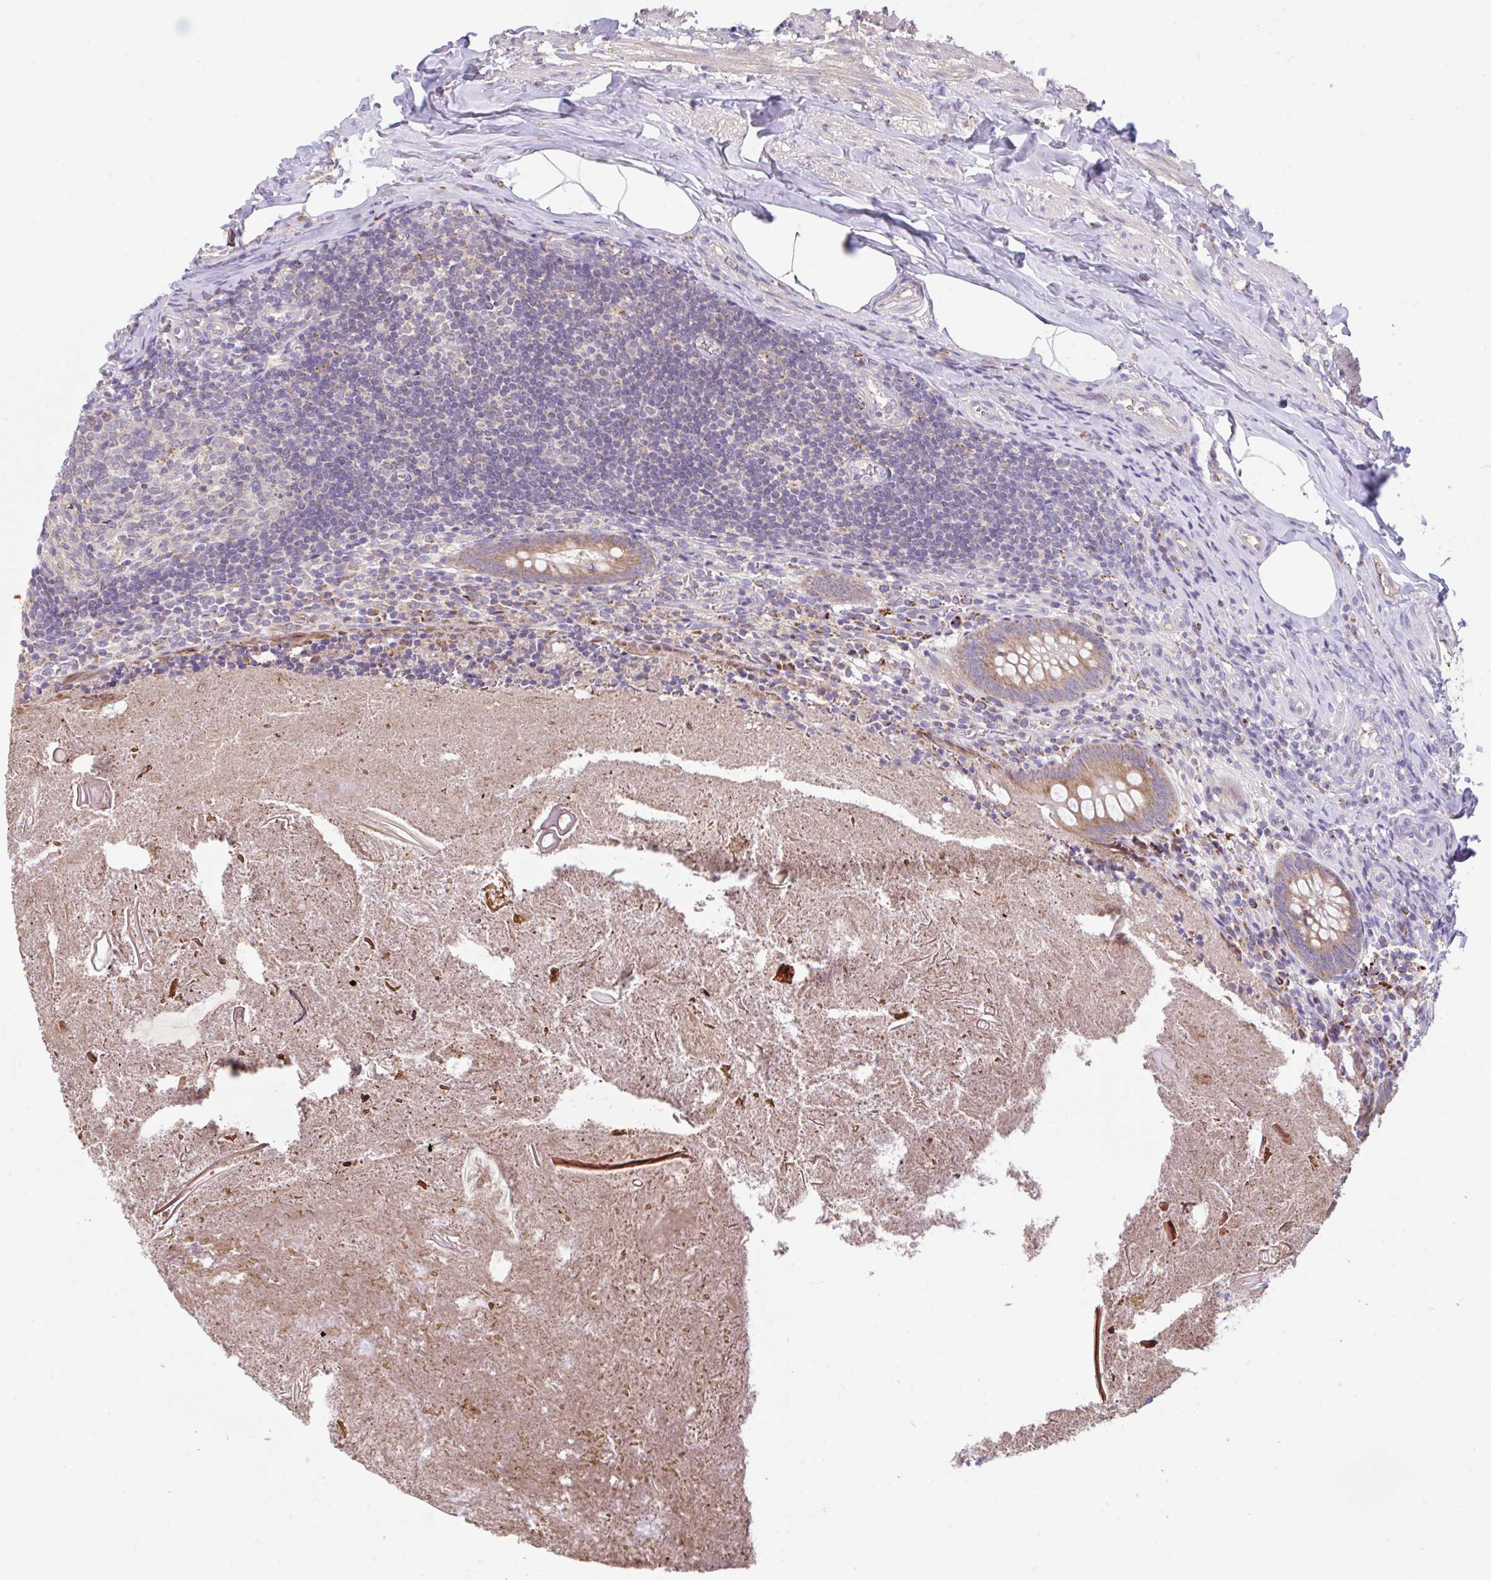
{"staining": {"intensity": "moderate", "quantity": ">75%", "location": "cytoplasmic/membranous"}, "tissue": "appendix", "cell_type": "Glandular cells", "image_type": "normal", "snomed": [{"axis": "morphology", "description": "Normal tissue, NOS"}, {"axis": "topography", "description": "Appendix"}], "caption": "A photomicrograph of appendix stained for a protein displays moderate cytoplasmic/membranous brown staining in glandular cells.", "gene": "RALBP1", "patient": {"sex": "female", "age": 17}}